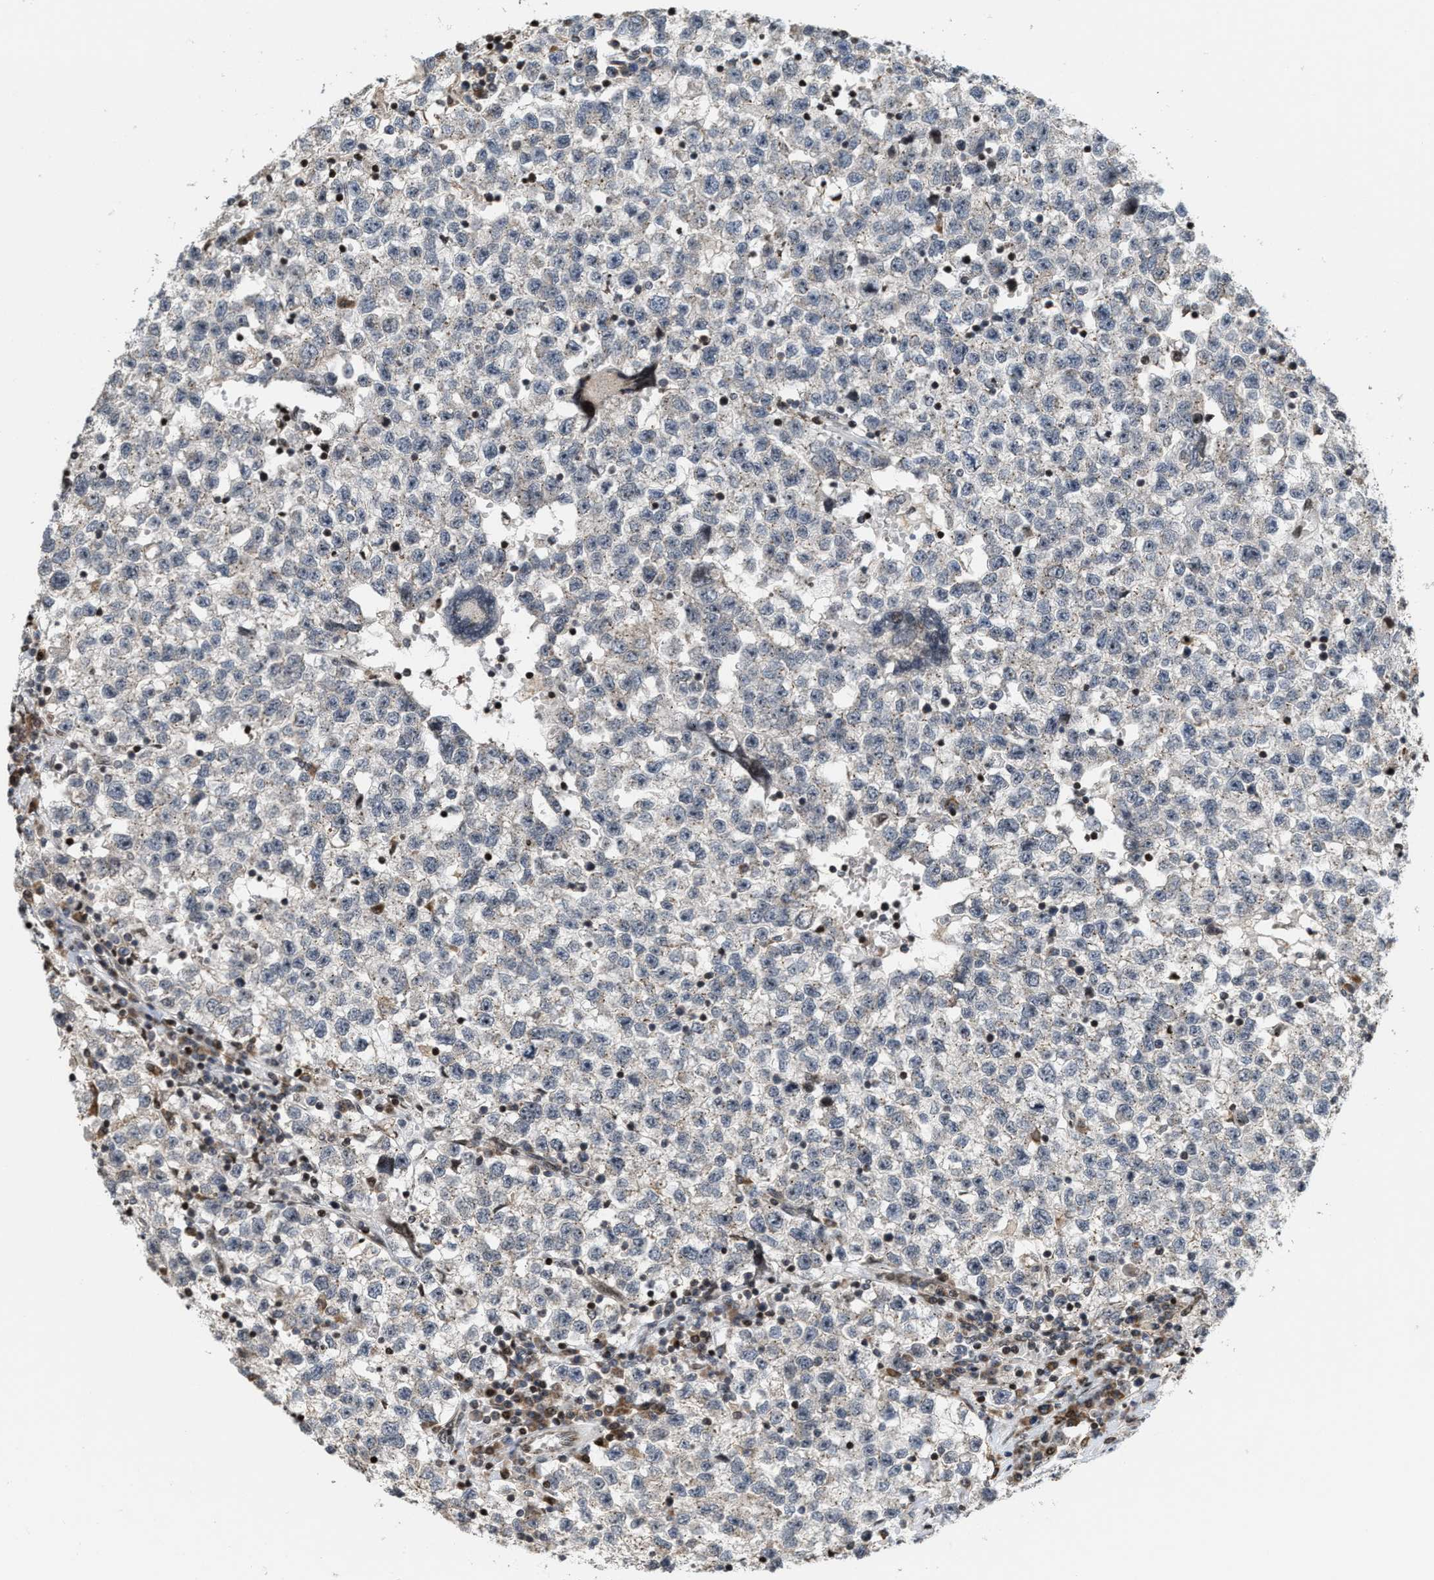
{"staining": {"intensity": "negative", "quantity": "none", "location": "none"}, "tissue": "testis cancer", "cell_type": "Tumor cells", "image_type": "cancer", "snomed": [{"axis": "morphology", "description": "Seminoma, NOS"}, {"axis": "topography", "description": "Testis"}], "caption": "Tumor cells are negative for brown protein staining in testis cancer. (Stains: DAB (3,3'-diaminobenzidine) immunohistochemistry with hematoxylin counter stain, Microscopy: brightfield microscopy at high magnification).", "gene": "PDZD2", "patient": {"sex": "male", "age": 22}}